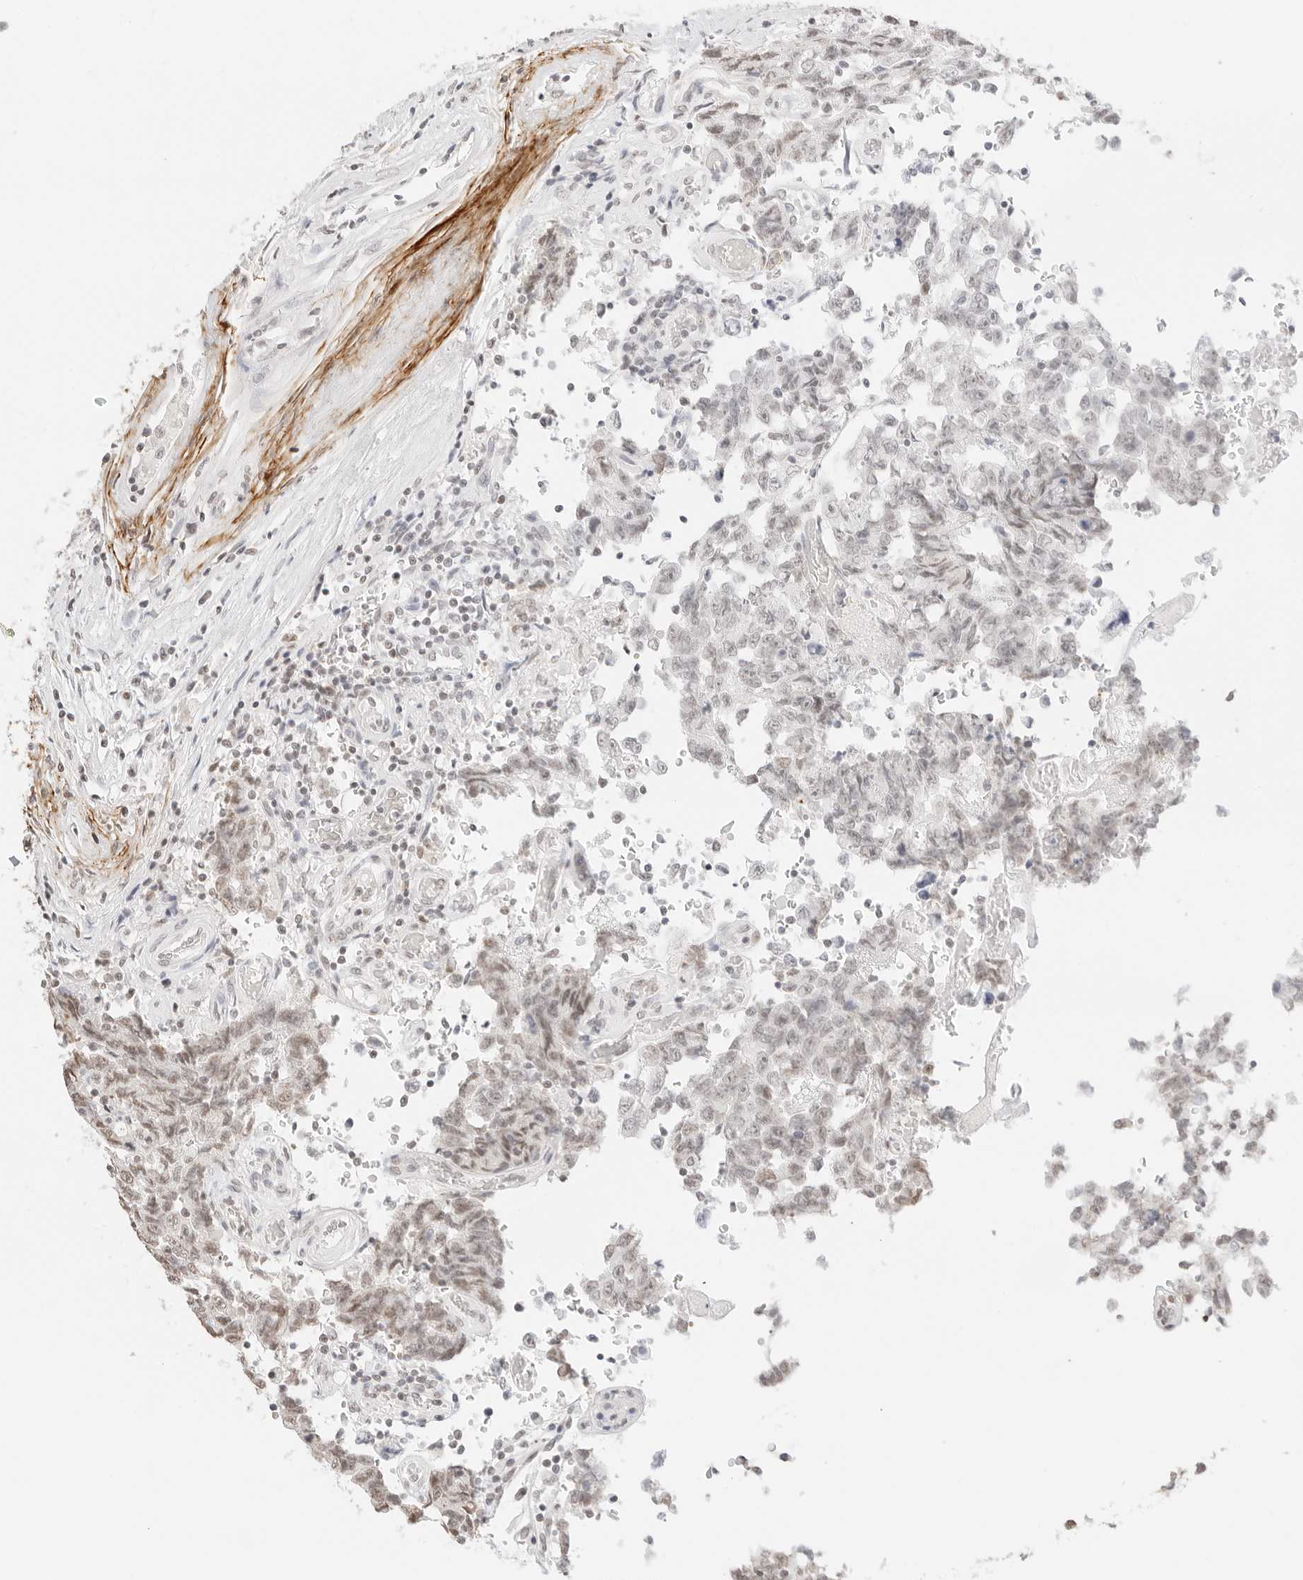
{"staining": {"intensity": "negative", "quantity": "none", "location": "none"}, "tissue": "testis cancer", "cell_type": "Tumor cells", "image_type": "cancer", "snomed": [{"axis": "morphology", "description": "Carcinoma, Embryonal, NOS"}, {"axis": "topography", "description": "Testis"}], "caption": "Immunohistochemistry (IHC) of testis embryonal carcinoma shows no positivity in tumor cells. (Stains: DAB (3,3'-diaminobenzidine) immunohistochemistry (IHC) with hematoxylin counter stain, Microscopy: brightfield microscopy at high magnification).", "gene": "FBLN5", "patient": {"sex": "male", "age": 26}}